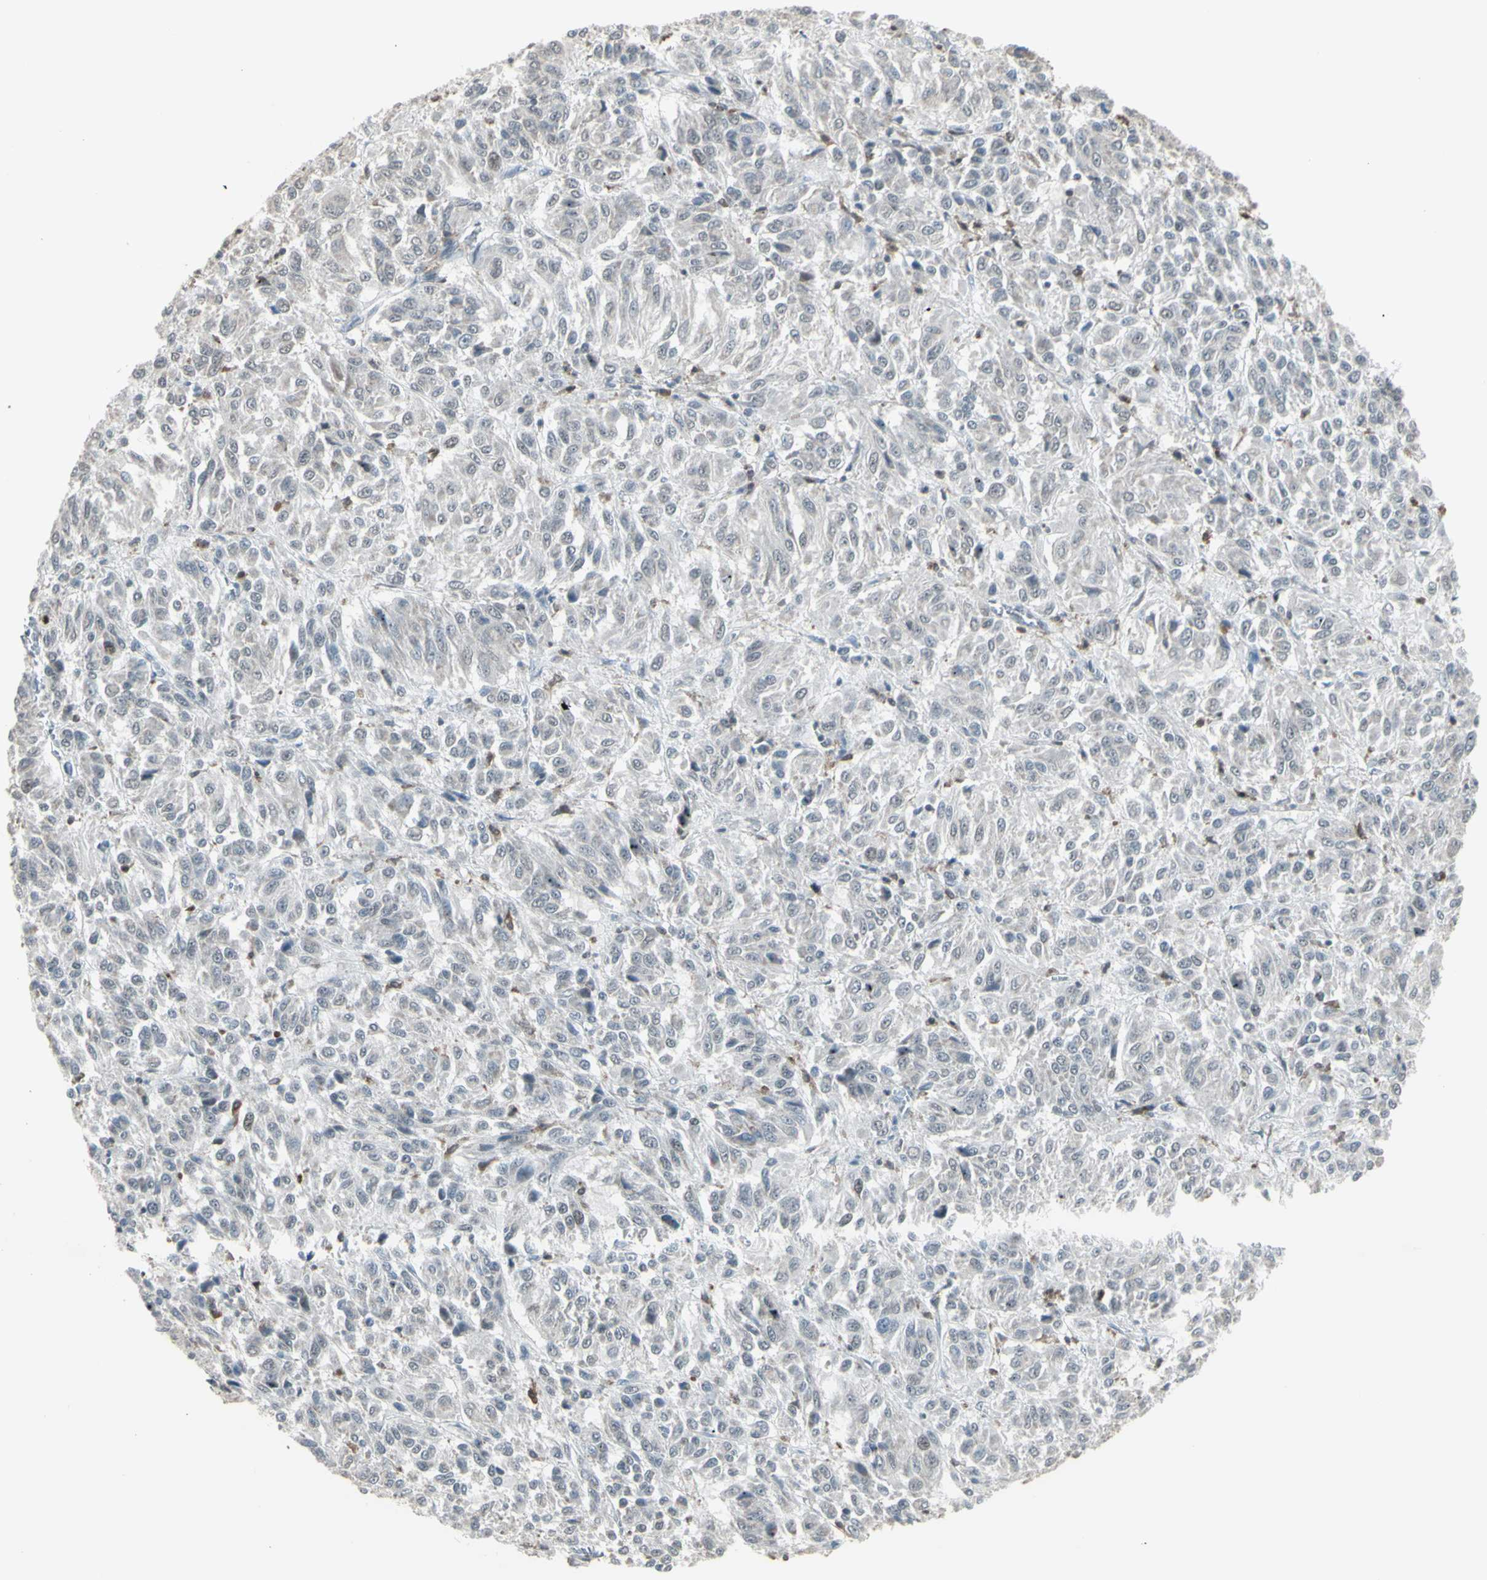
{"staining": {"intensity": "negative", "quantity": "none", "location": "none"}, "tissue": "melanoma", "cell_type": "Tumor cells", "image_type": "cancer", "snomed": [{"axis": "morphology", "description": "Malignant melanoma, Metastatic site"}, {"axis": "topography", "description": "Lung"}], "caption": "Immunohistochemistry (IHC) of melanoma exhibits no positivity in tumor cells. (Immunohistochemistry, brightfield microscopy, high magnification).", "gene": "SAMSN1", "patient": {"sex": "male", "age": 64}}